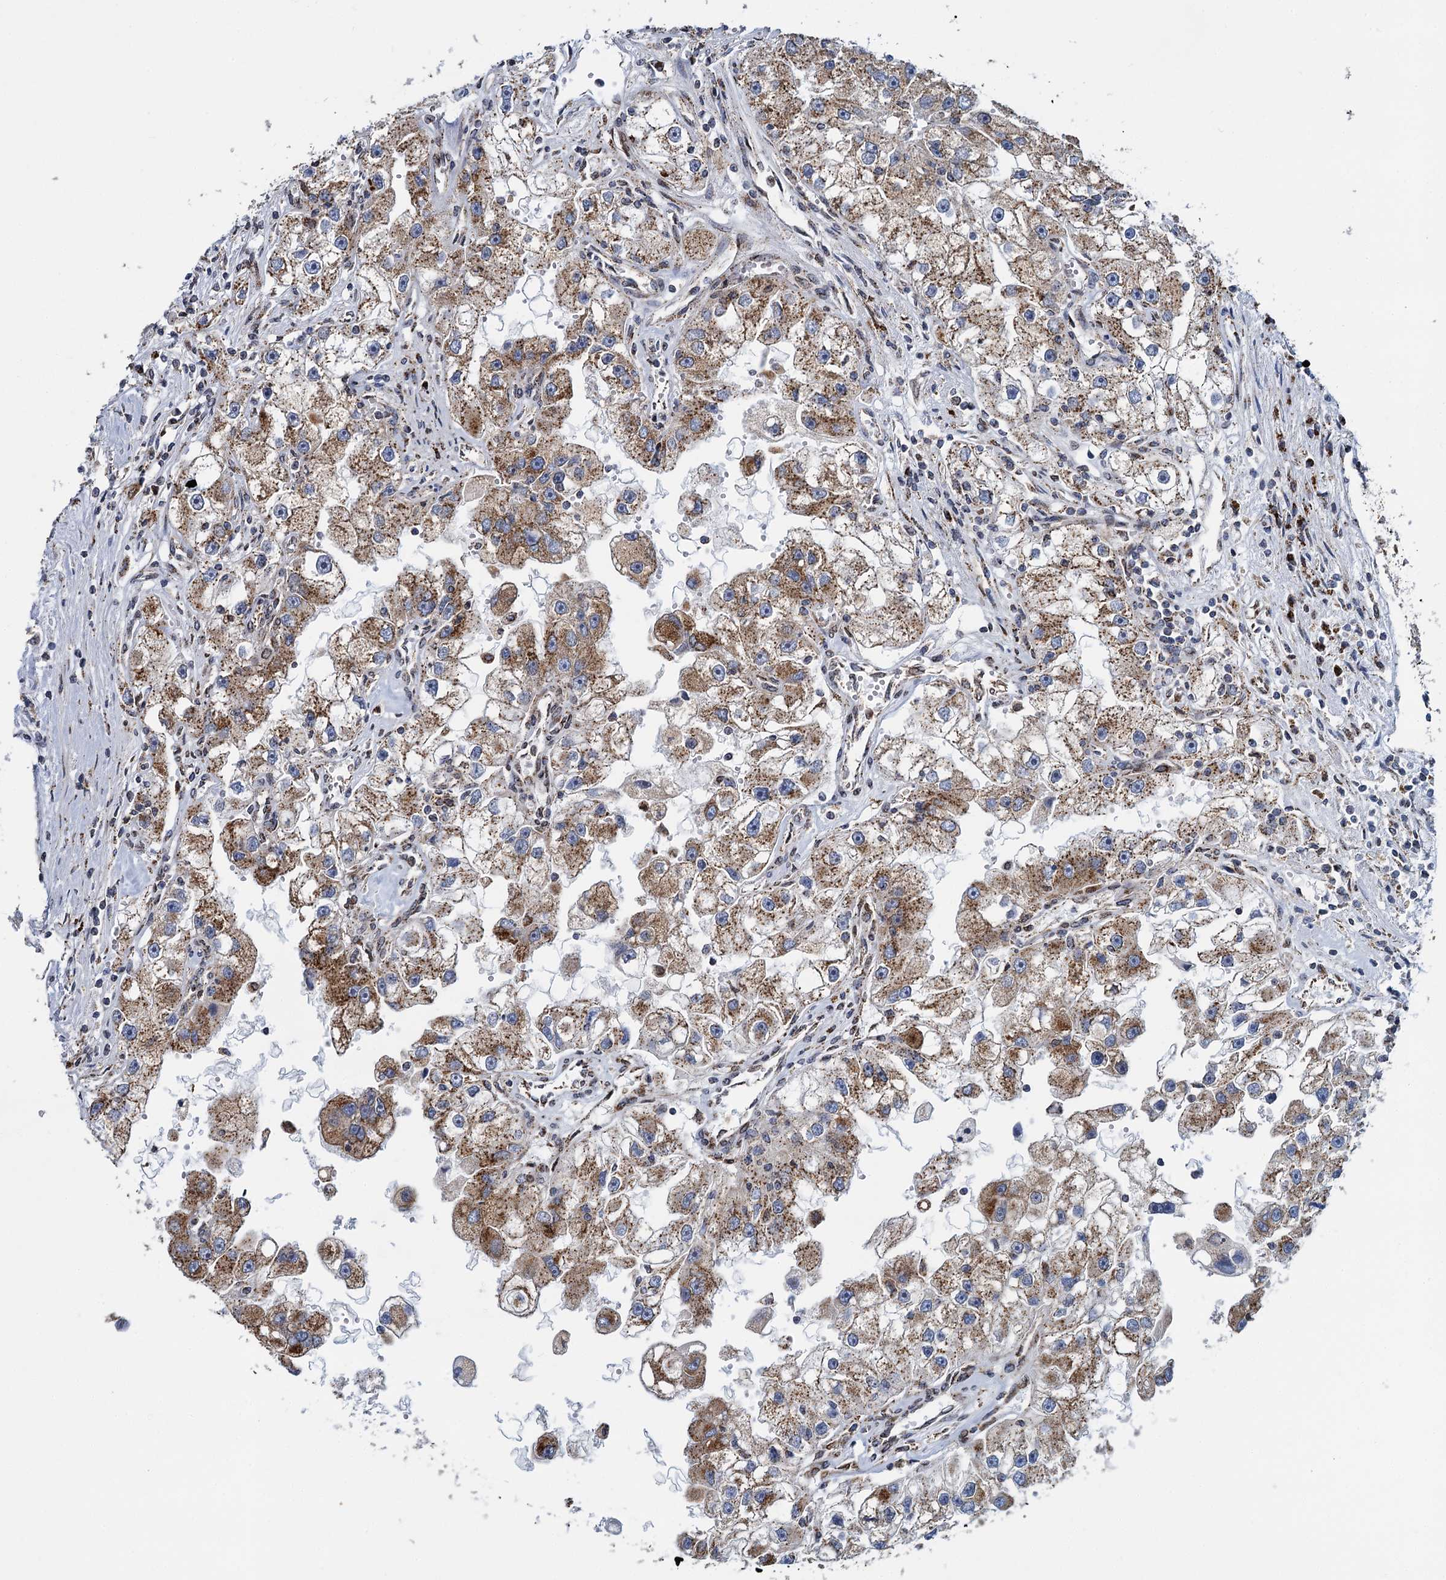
{"staining": {"intensity": "moderate", "quantity": ">75%", "location": "cytoplasmic/membranous"}, "tissue": "renal cancer", "cell_type": "Tumor cells", "image_type": "cancer", "snomed": [{"axis": "morphology", "description": "Adenocarcinoma, NOS"}, {"axis": "topography", "description": "Kidney"}], "caption": "Immunohistochemistry (IHC) micrograph of renal adenocarcinoma stained for a protein (brown), which shows medium levels of moderate cytoplasmic/membranous positivity in approximately >75% of tumor cells.", "gene": "SUPT20H", "patient": {"sex": "male", "age": 63}}